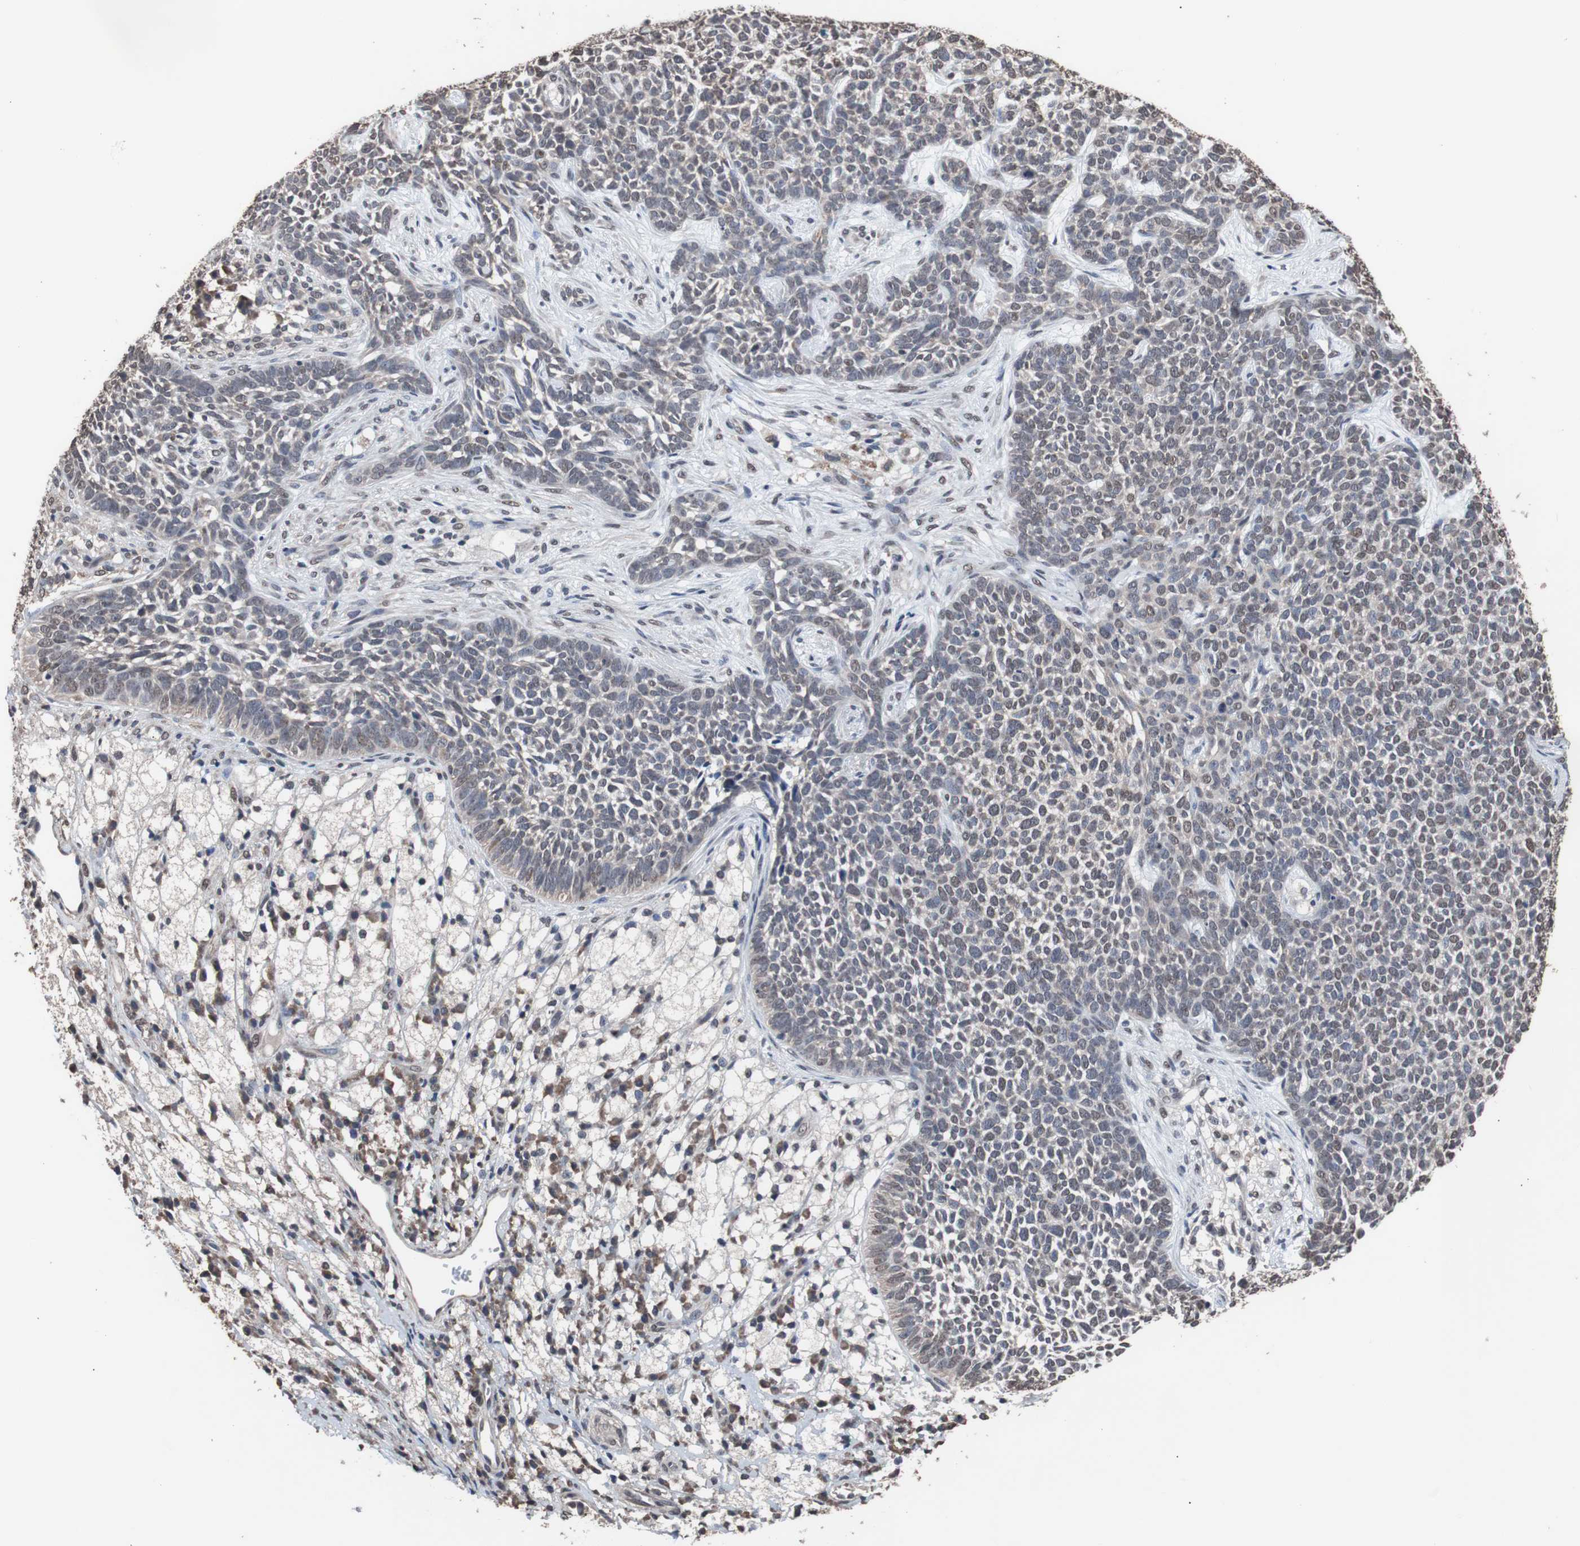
{"staining": {"intensity": "moderate", "quantity": "25%-75%", "location": "nuclear"}, "tissue": "skin cancer", "cell_type": "Tumor cells", "image_type": "cancer", "snomed": [{"axis": "morphology", "description": "Basal cell carcinoma"}, {"axis": "topography", "description": "Skin"}], "caption": "Immunohistochemistry (DAB) staining of human skin cancer shows moderate nuclear protein staining in about 25%-75% of tumor cells.", "gene": "MED27", "patient": {"sex": "female", "age": 84}}